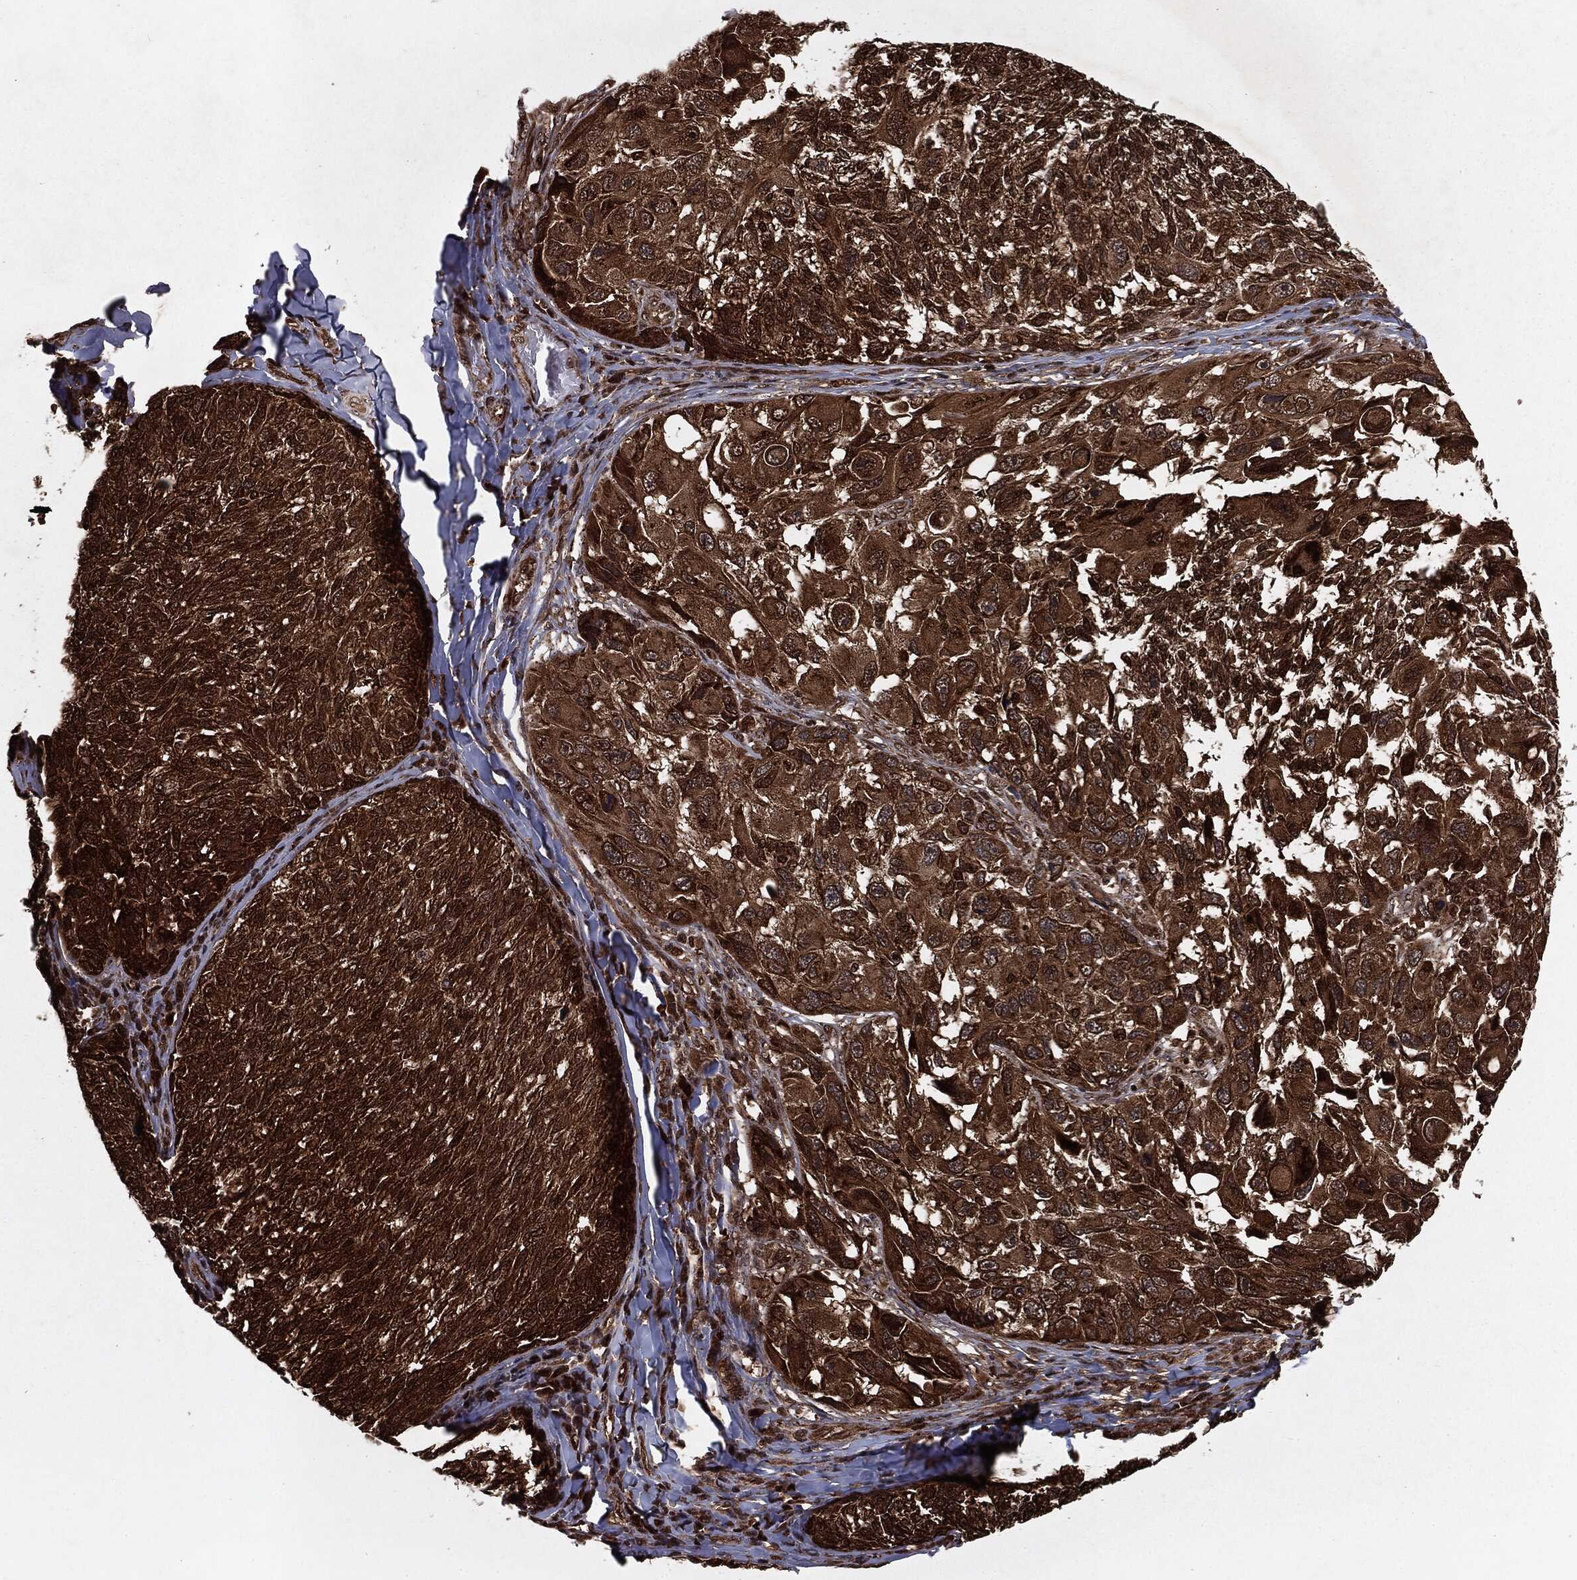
{"staining": {"intensity": "strong", "quantity": ">75%", "location": "cytoplasmic/membranous,nuclear"}, "tissue": "melanoma", "cell_type": "Tumor cells", "image_type": "cancer", "snomed": [{"axis": "morphology", "description": "Malignant melanoma, NOS"}, {"axis": "topography", "description": "Skin"}], "caption": "Malignant melanoma stained with DAB immunohistochemistry (IHC) displays high levels of strong cytoplasmic/membranous and nuclear positivity in about >75% of tumor cells.", "gene": "RANBP9", "patient": {"sex": "female", "age": 73}}